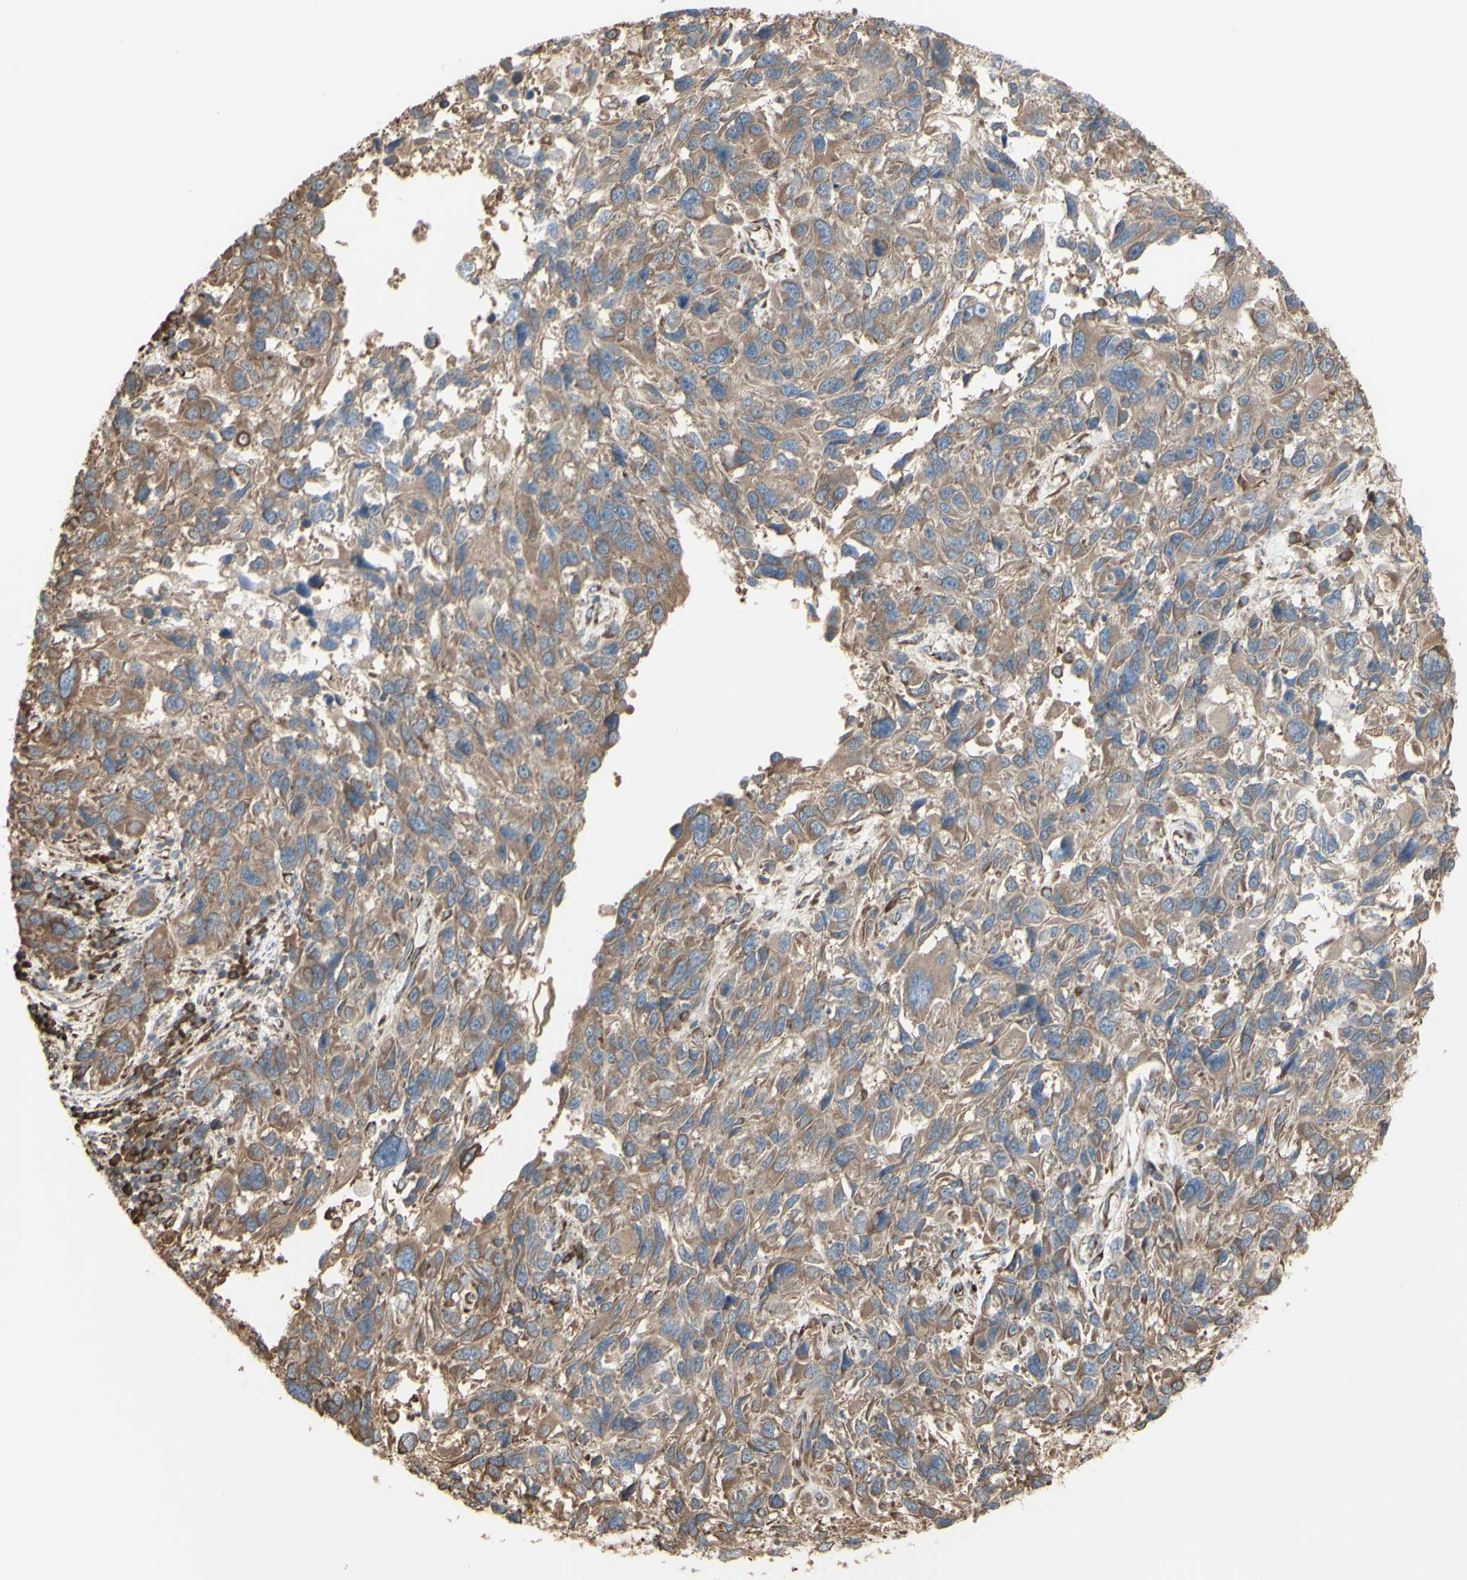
{"staining": {"intensity": "moderate", "quantity": ">75%", "location": "cytoplasmic/membranous"}, "tissue": "melanoma", "cell_type": "Tumor cells", "image_type": "cancer", "snomed": [{"axis": "morphology", "description": "Malignant melanoma, NOS"}, {"axis": "topography", "description": "Skin"}], "caption": "Immunohistochemistry (IHC) (DAB) staining of human melanoma shows moderate cytoplasmic/membranous protein positivity in about >75% of tumor cells.", "gene": "EEF1B2", "patient": {"sex": "male", "age": 53}}